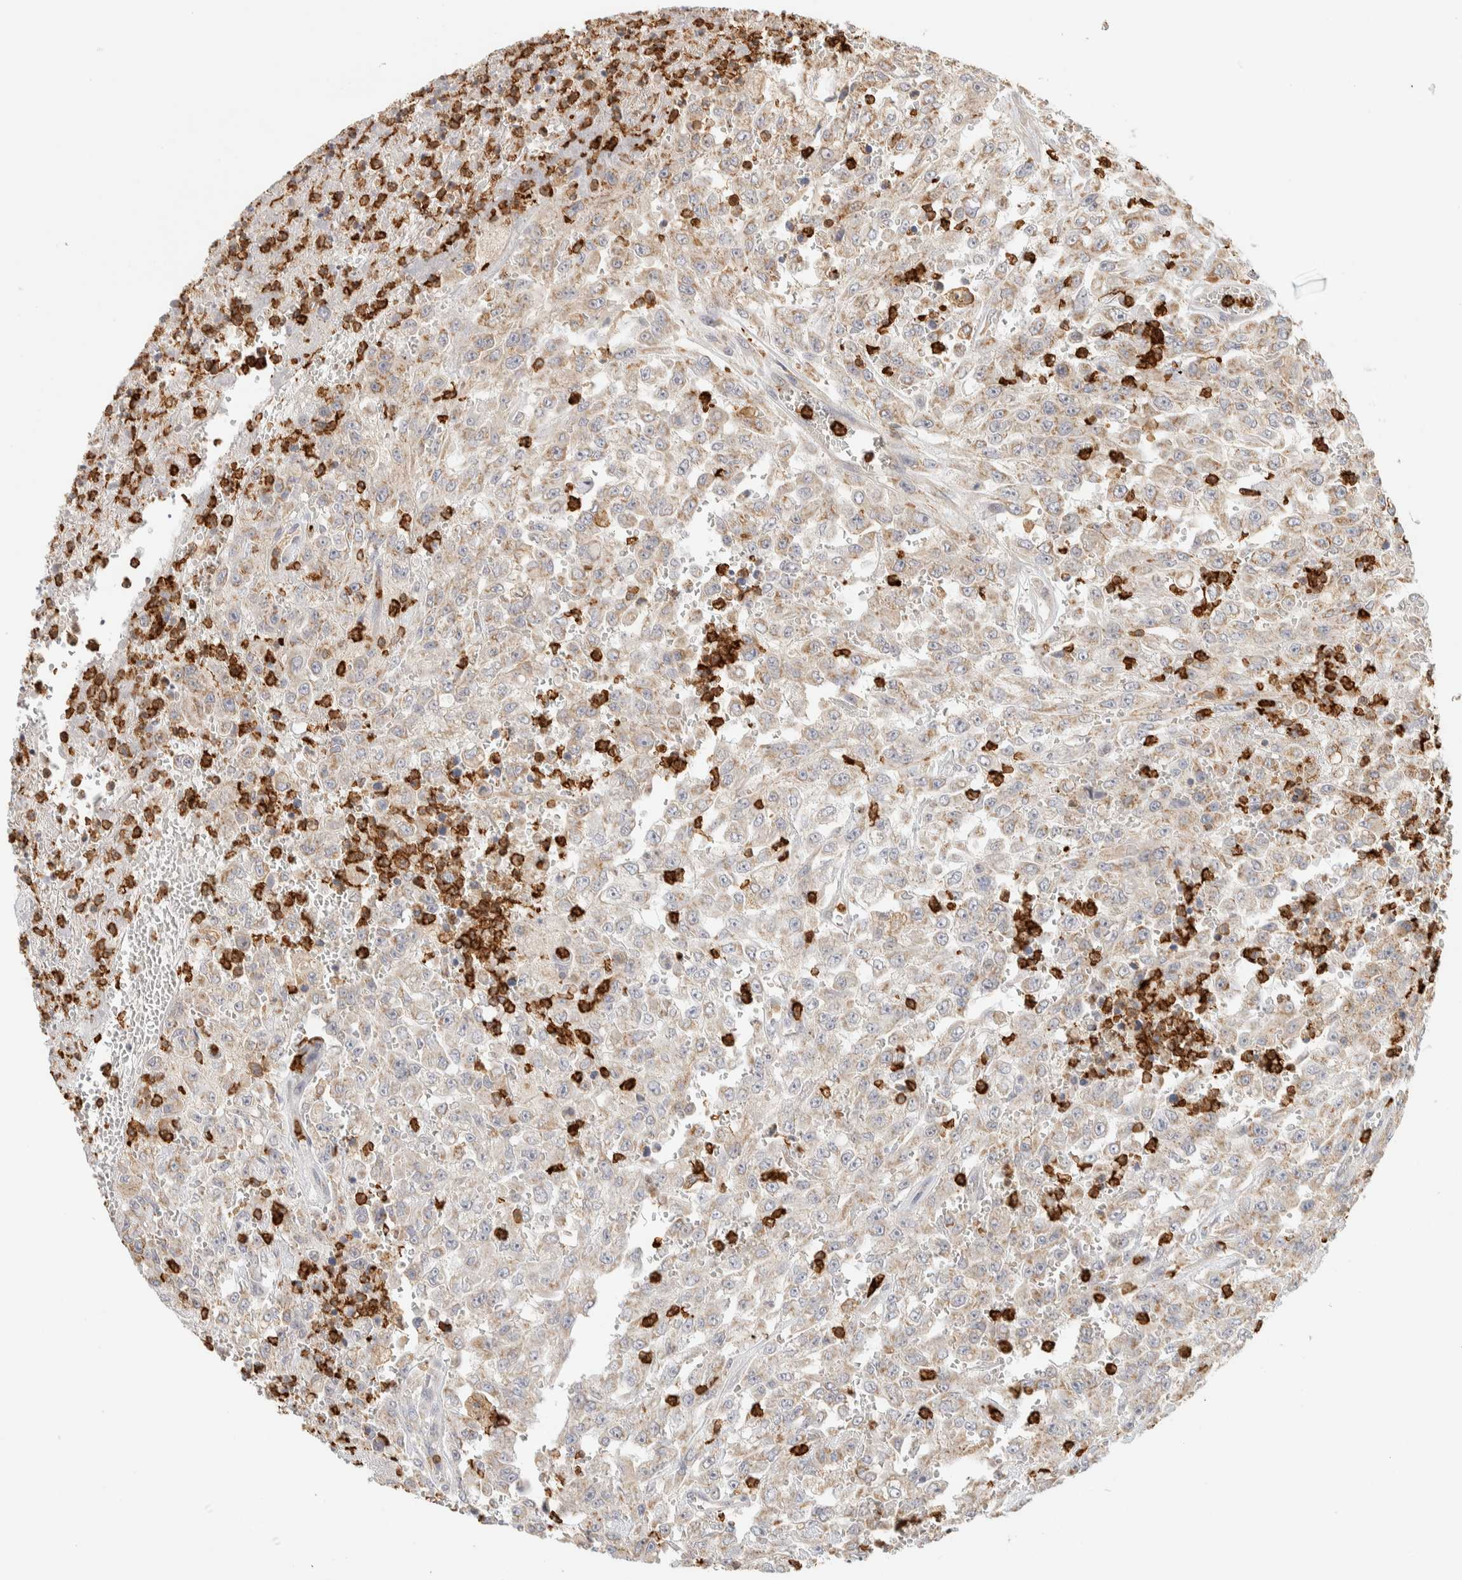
{"staining": {"intensity": "weak", "quantity": ">75%", "location": "cytoplasmic/membranous"}, "tissue": "urothelial cancer", "cell_type": "Tumor cells", "image_type": "cancer", "snomed": [{"axis": "morphology", "description": "Urothelial carcinoma, High grade"}, {"axis": "topography", "description": "Urinary bladder"}], "caption": "A low amount of weak cytoplasmic/membranous expression is present in about >75% of tumor cells in urothelial carcinoma (high-grade) tissue.", "gene": "RUNDC1", "patient": {"sex": "male", "age": 46}}